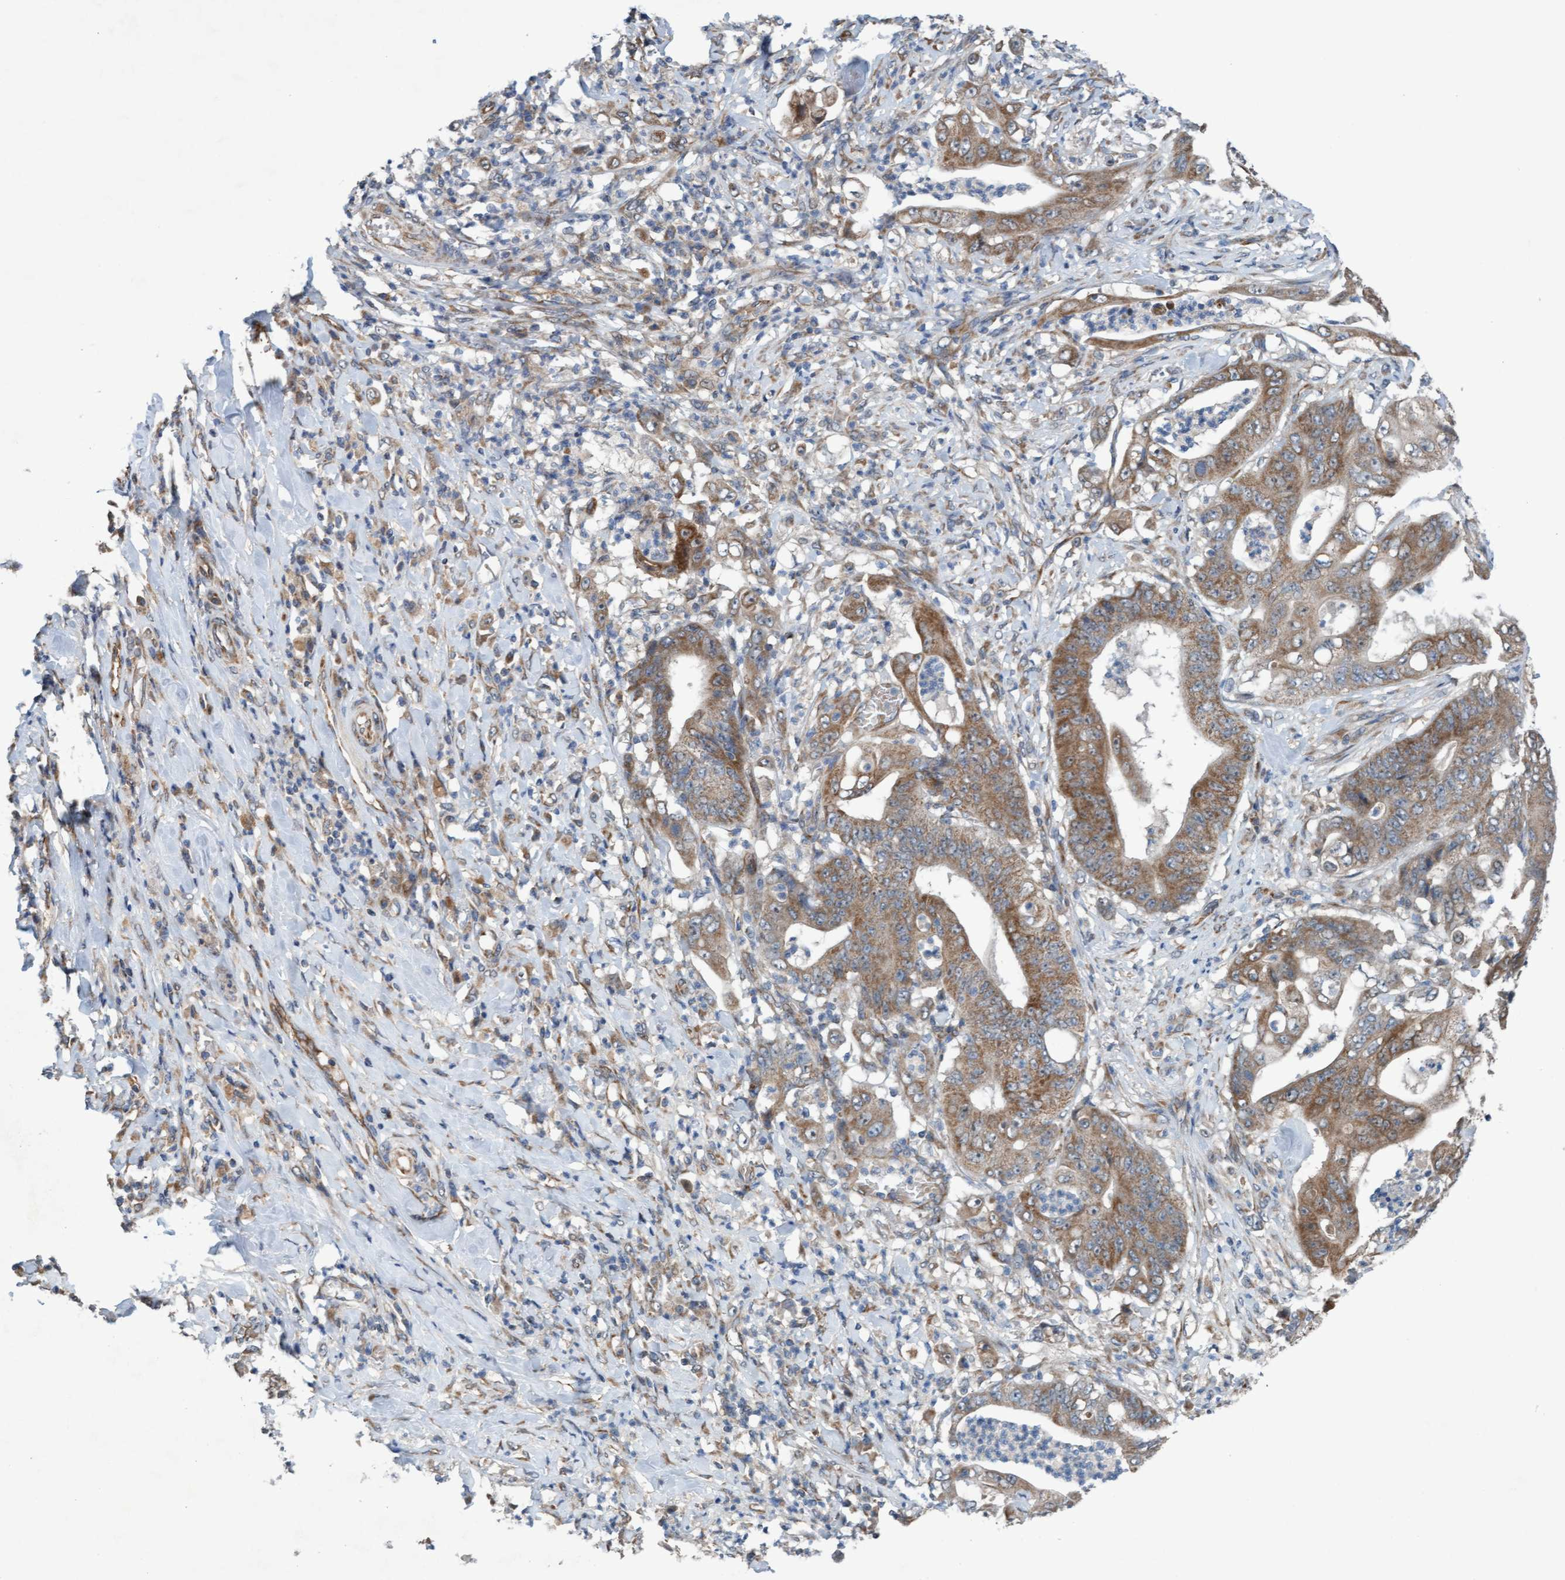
{"staining": {"intensity": "moderate", "quantity": ">75%", "location": "cytoplasmic/membranous"}, "tissue": "stomach cancer", "cell_type": "Tumor cells", "image_type": "cancer", "snomed": [{"axis": "morphology", "description": "Adenocarcinoma, NOS"}, {"axis": "topography", "description": "Stomach"}], "caption": "A brown stain highlights moderate cytoplasmic/membranous expression of a protein in stomach cancer tumor cells. The staining is performed using DAB (3,3'-diaminobenzidine) brown chromogen to label protein expression. The nuclei are counter-stained blue using hematoxylin.", "gene": "ZNF566", "patient": {"sex": "female", "age": 73}}